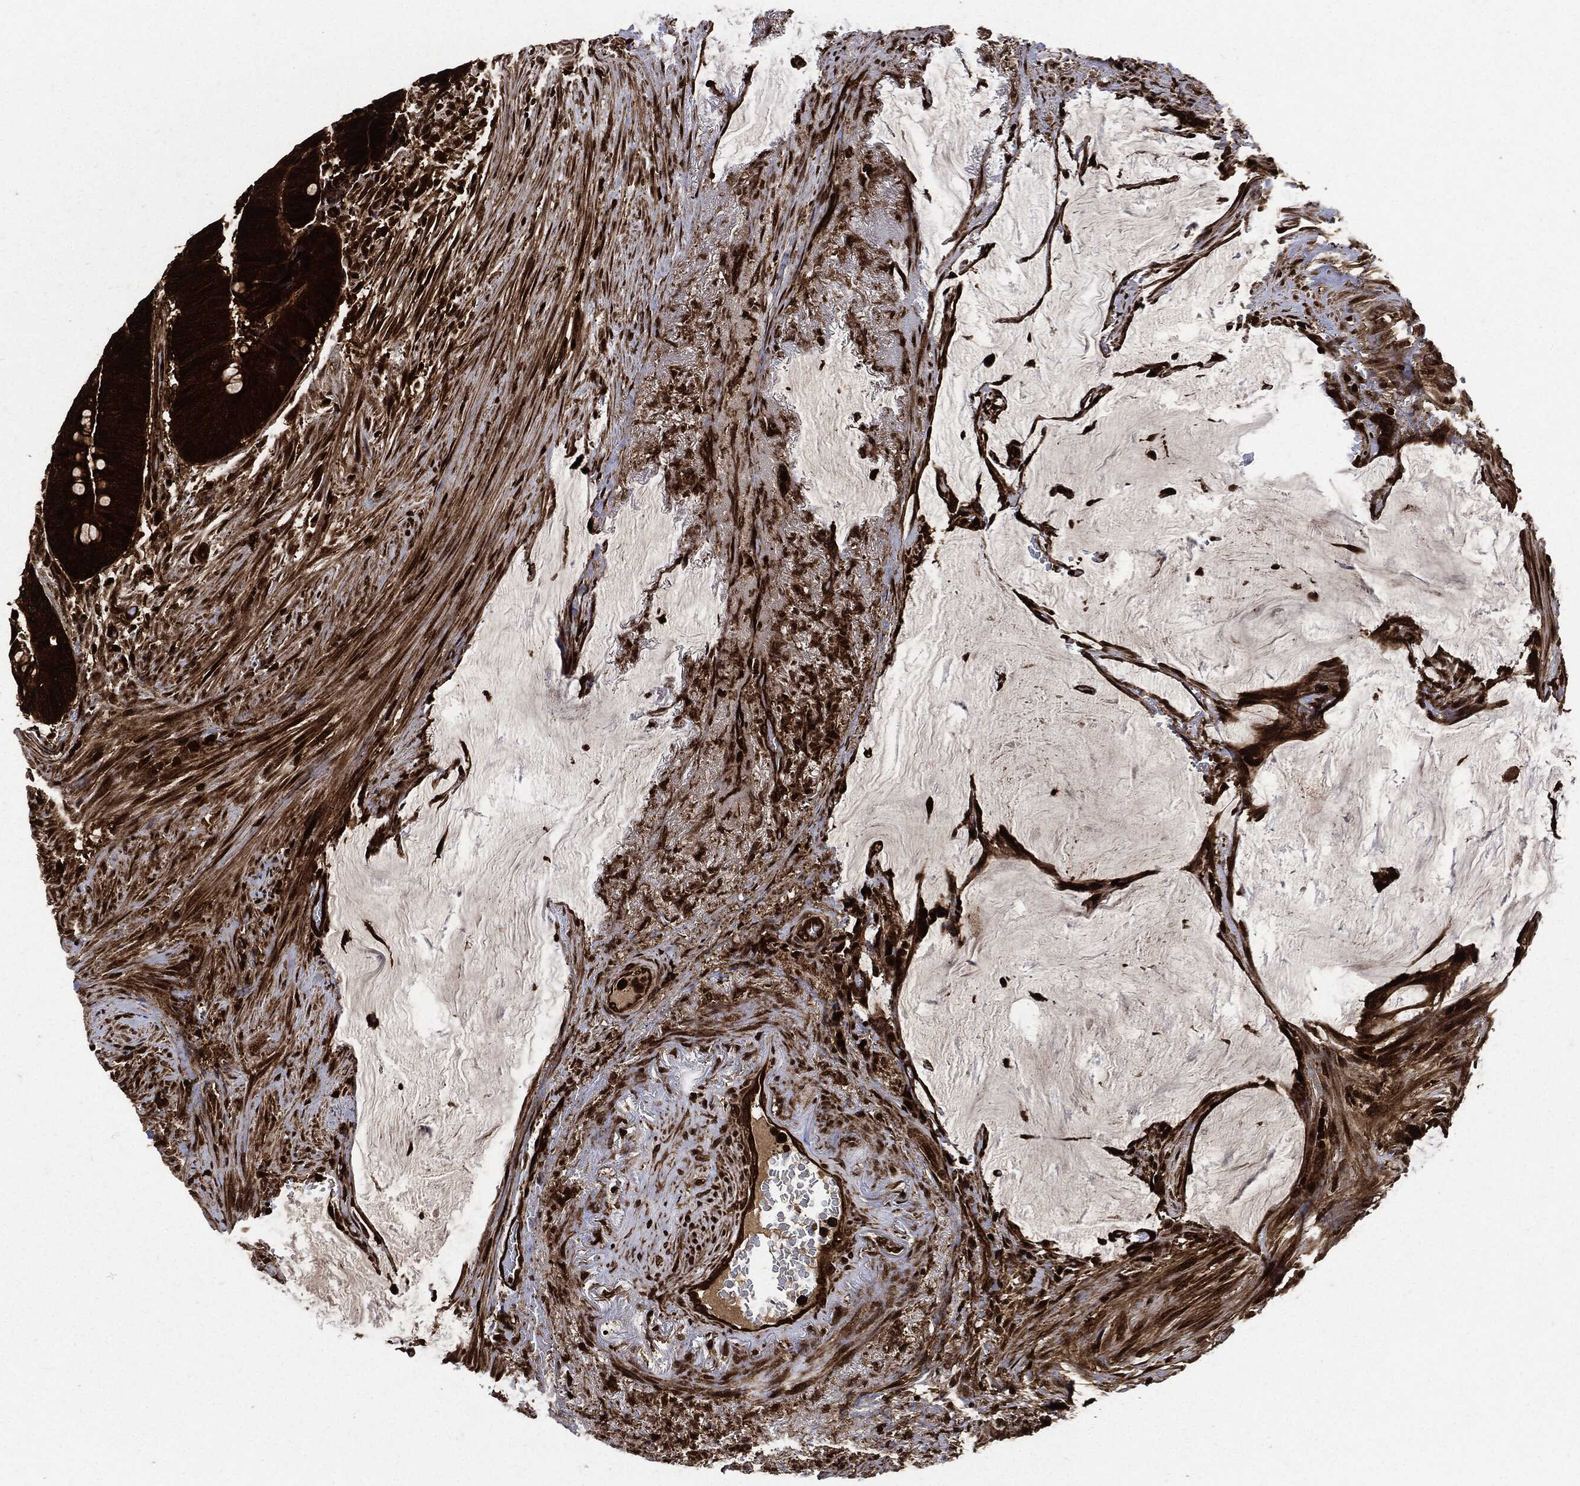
{"staining": {"intensity": "strong", "quantity": ">75%", "location": "cytoplasmic/membranous"}, "tissue": "colorectal cancer", "cell_type": "Tumor cells", "image_type": "cancer", "snomed": [{"axis": "morphology", "description": "Normal tissue, NOS"}, {"axis": "morphology", "description": "Adenocarcinoma, NOS"}, {"axis": "topography", "description": "Rectum"}], "caption": "Immunohistochemical staining of adenocarcinoma (colorectal) shows strong cytoplasmic/membranous protein expression in about >75% of tumor cells. (IHC, brightfield microscopy, high magnification).", "gene": "YWHAB", "patient": {"sex": "male", "age": 92}}